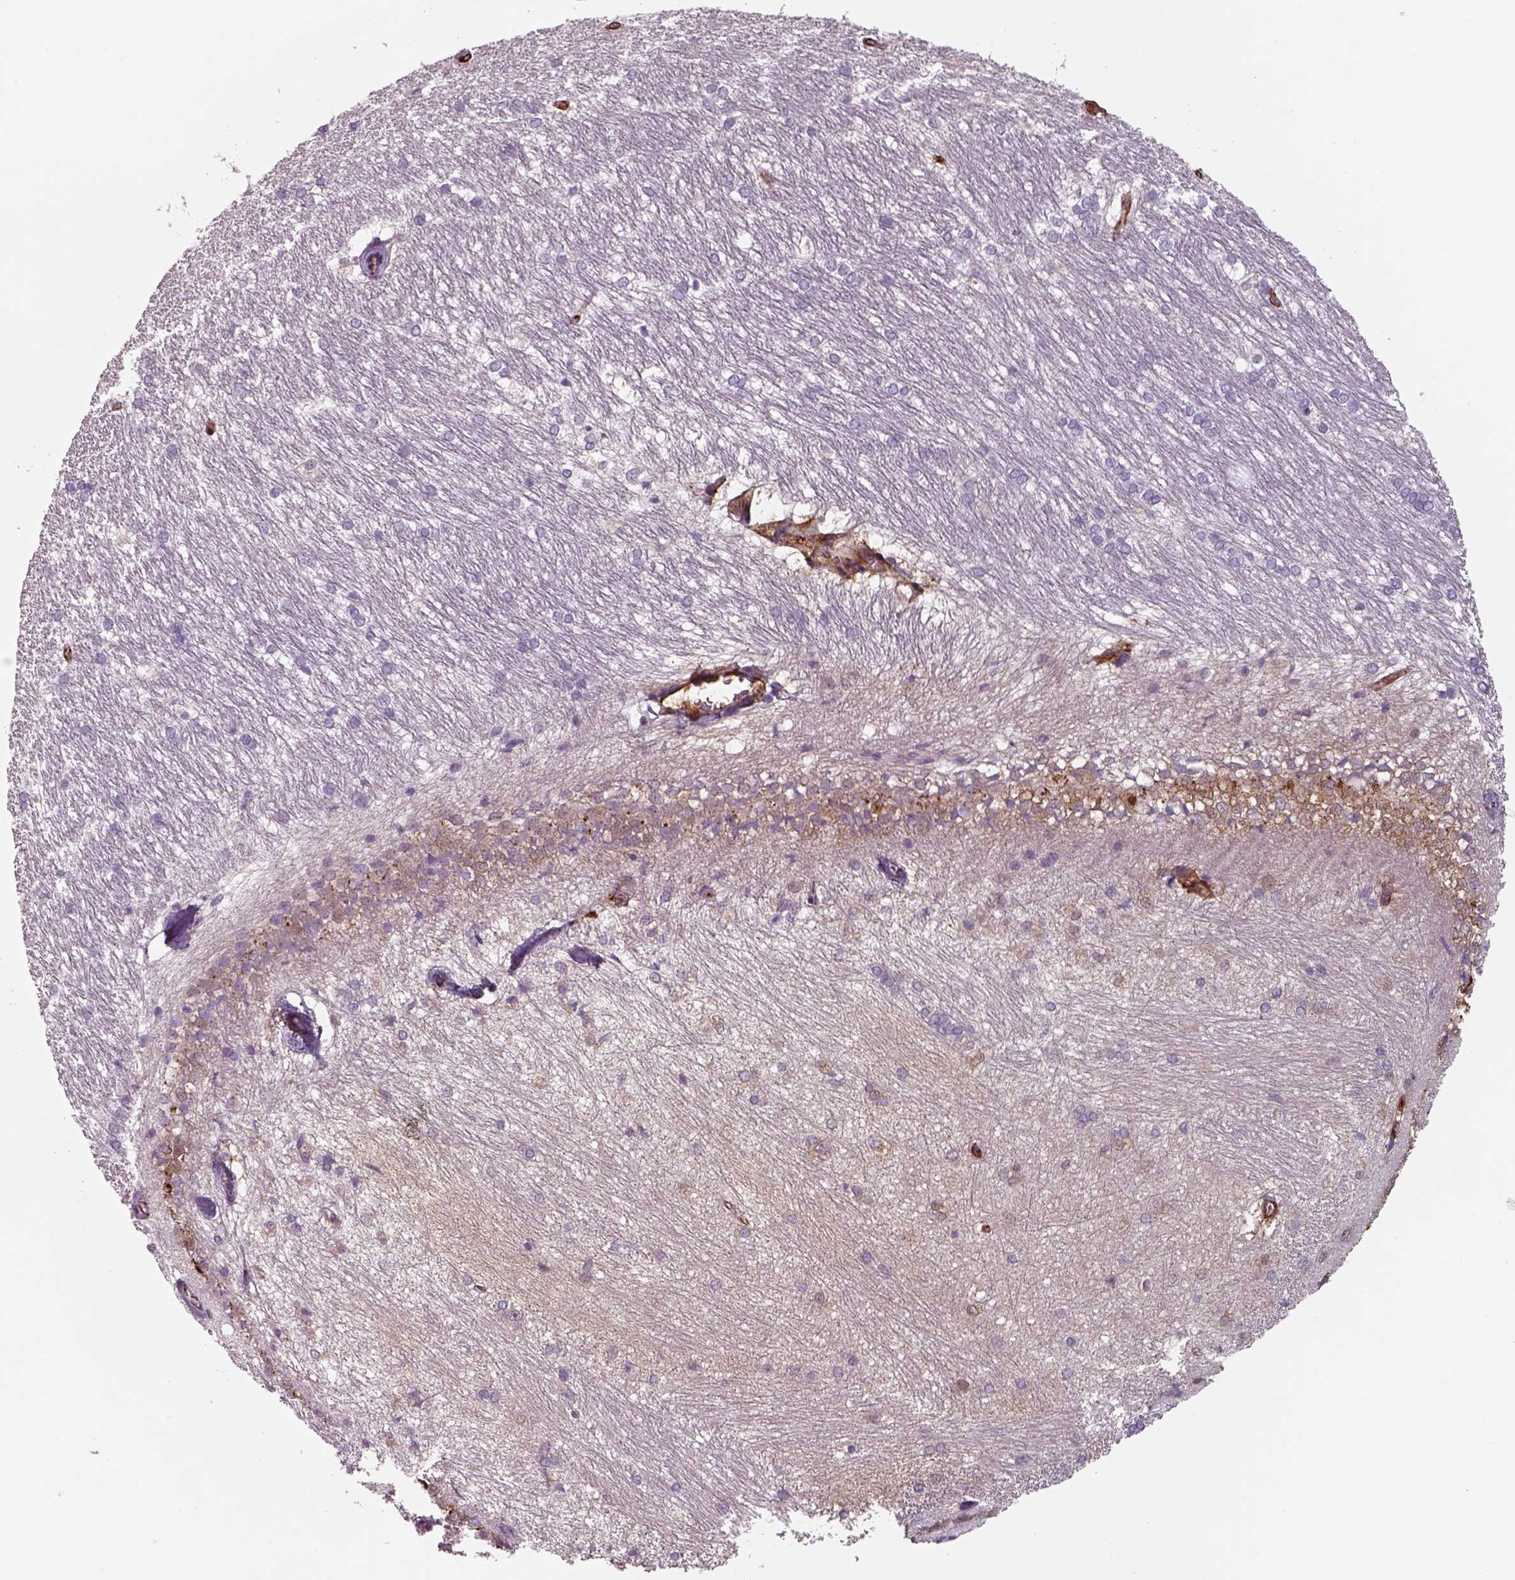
{"staining": {"intensity": "negative", "quantity": "none", "location": "none"}, "tissue": "hippocampus", "cell_type": "Glial cells", "image_type": "normal", "snomed": [{"axis": "morphology", "description": "Normal tissue, NOS"}, {"axis": "topography", "description": "Cerebral cortex"}, {"axis": "topography", "description": "Hippocampus"}], "caption": "High magnification brightfield microscopy of normal hippocampus stained with DAB (3,3'-diaminobenzidine) (brown) and counterstained with hematoxylin (blue): glial cells show no significant positivity.", "gene": "ISYNA1", "patient": {"sex": "female", "age": 19}}